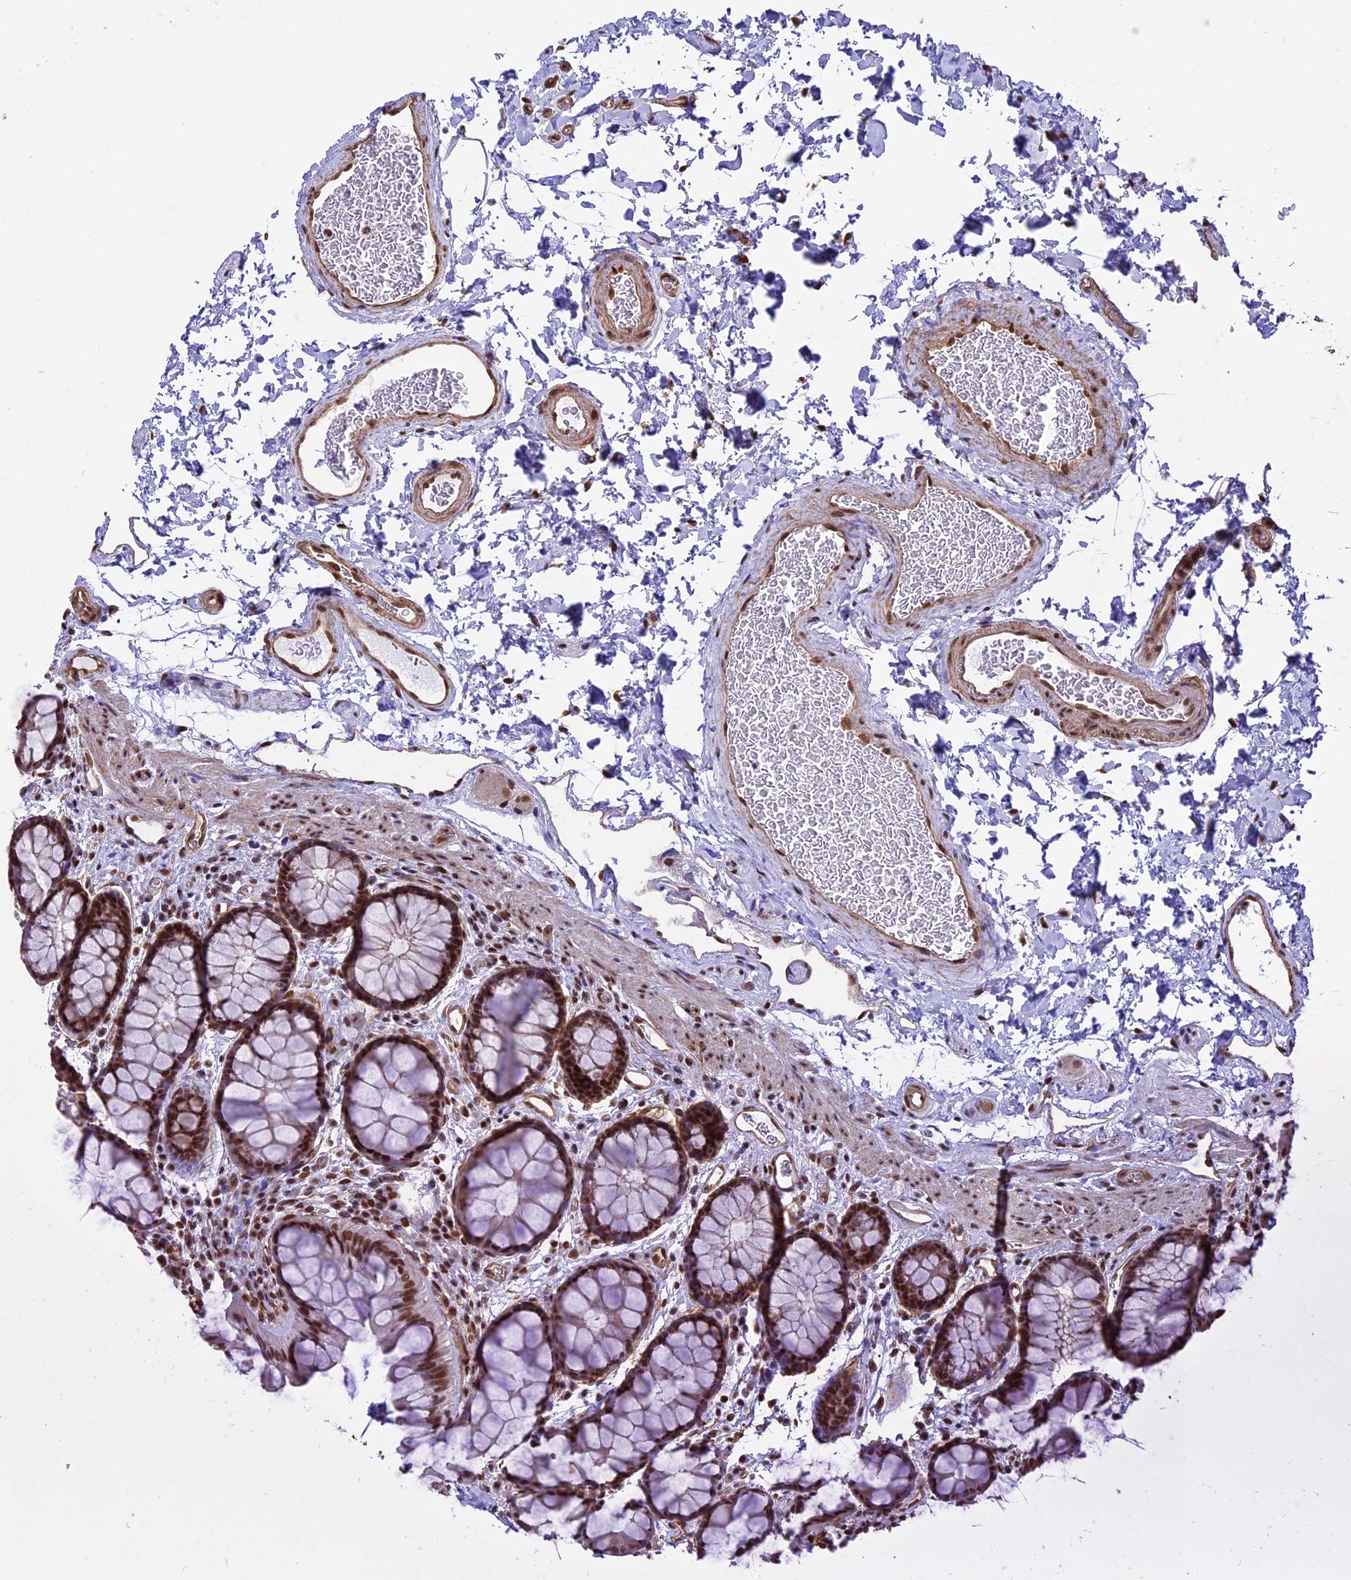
{"staining": {"intensity": "strong", "quantity": ">75%", "location": "nuclear"}, "tissue": "colon", "cell_type": "Endothelial cells", "image_type": "normal", "snomed": [{"axis": "morphology", "description": "Normal tissue, NOS"}, {"axis": "topography", "description": "Colon"}], "caption": "An immunohistochemistry image of normal tissue is shown. Protein staining in brown labels strong nuclear positivity in colon within endothelial cells.", "gene": "MPHOSPH8", "patient": {"sex": "female", "age": 82}}